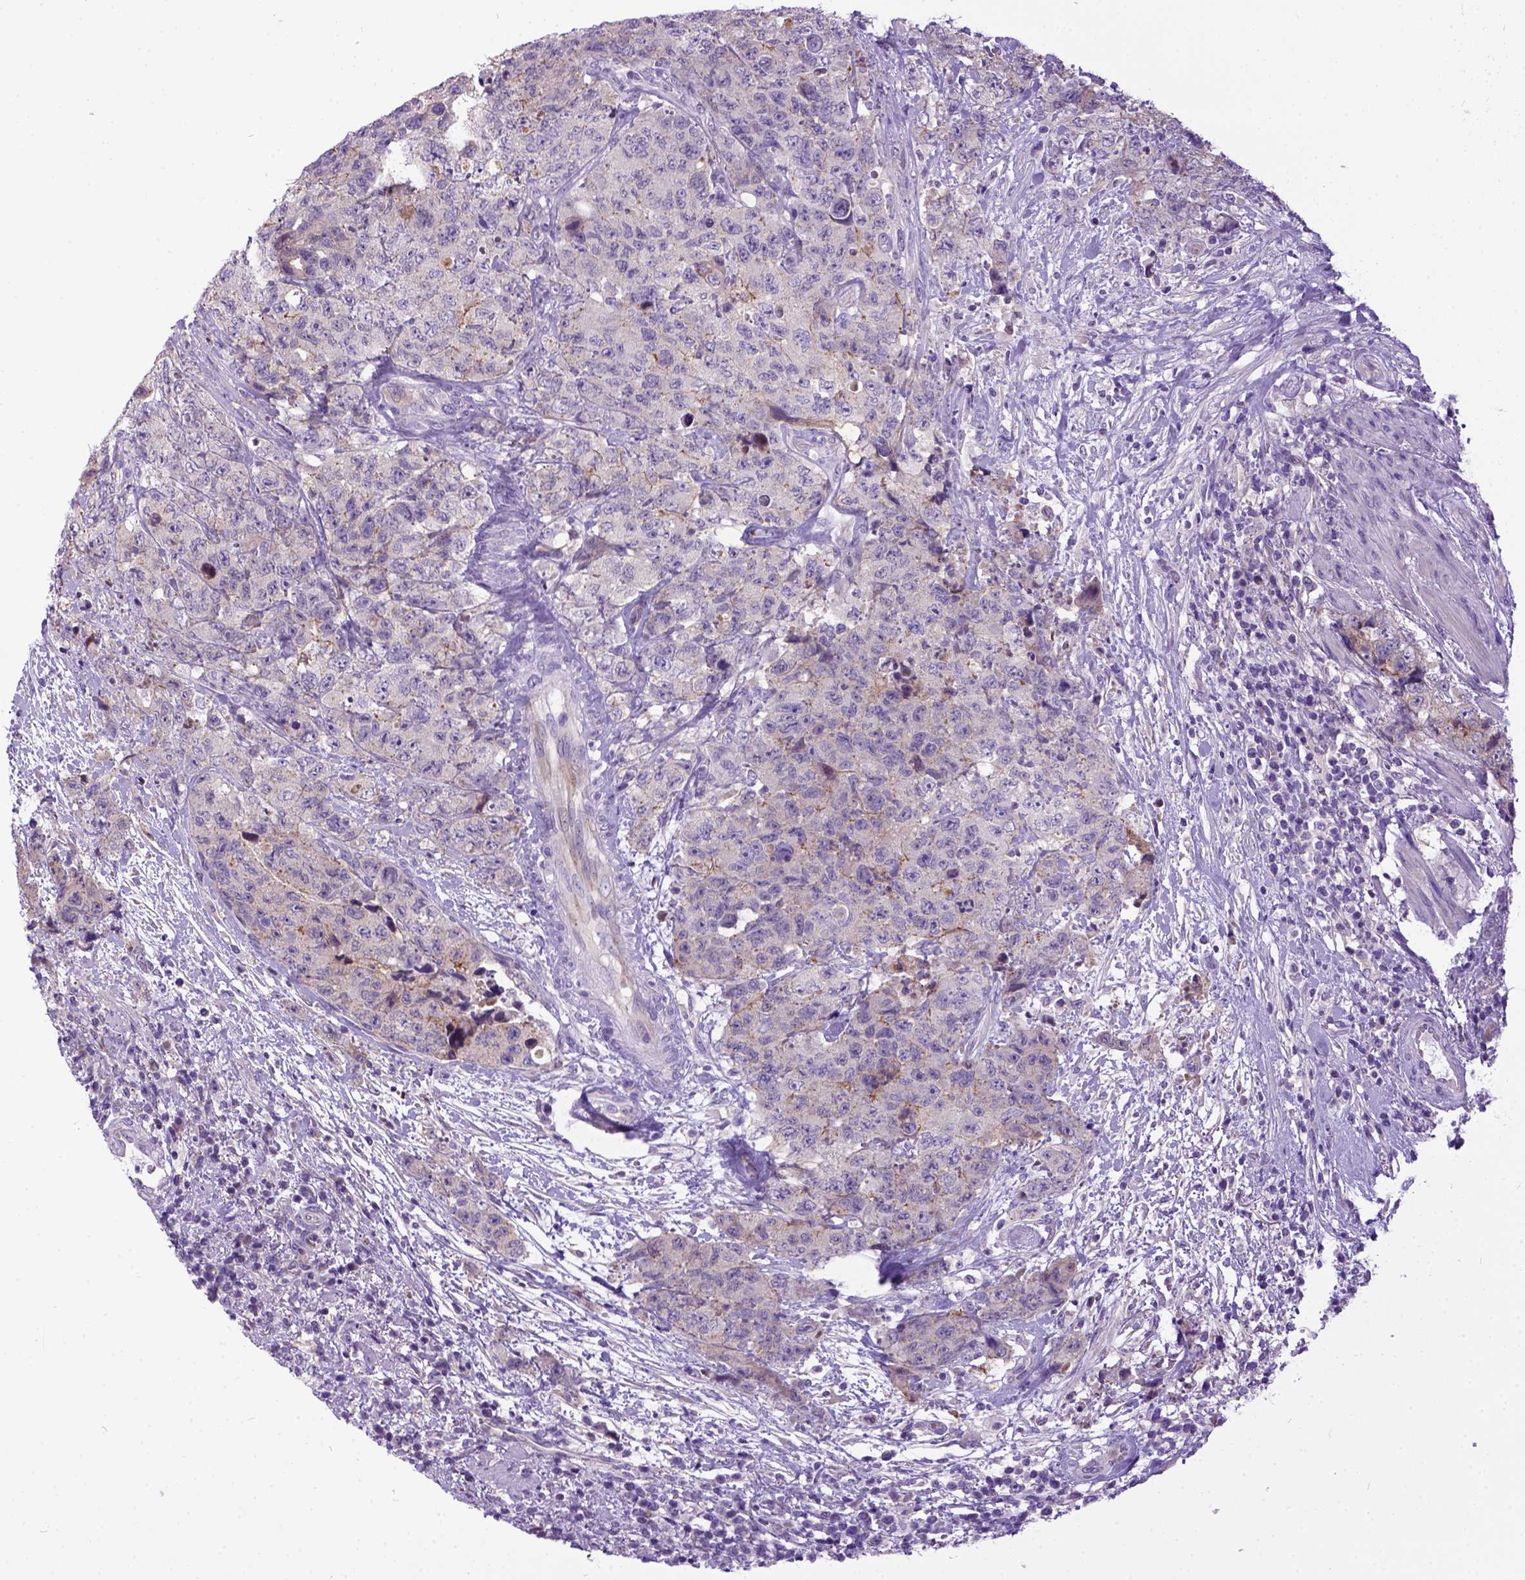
{"staining": {"intensity": "weak", "quantity": "25%-75%", "location": "cytoplasmic/membranous"}, "tissue": "urothelial cancer", "cell_type": "Tumor cells", "image_type": "cancer", "snomed": [{"axis": "morphology", "description": "Urothelial carcinoma, High grade"}, {"axis": "topography", "description": "Urinary bladder"}], "caption": "Protein expression analysis of human urothelial cancer reveals weak cytoplasmic/membranous expression in approximately 25%-75% of tumor cells.", "gene": "NEK5", "patient": {"sex": "female", "age": 78}}